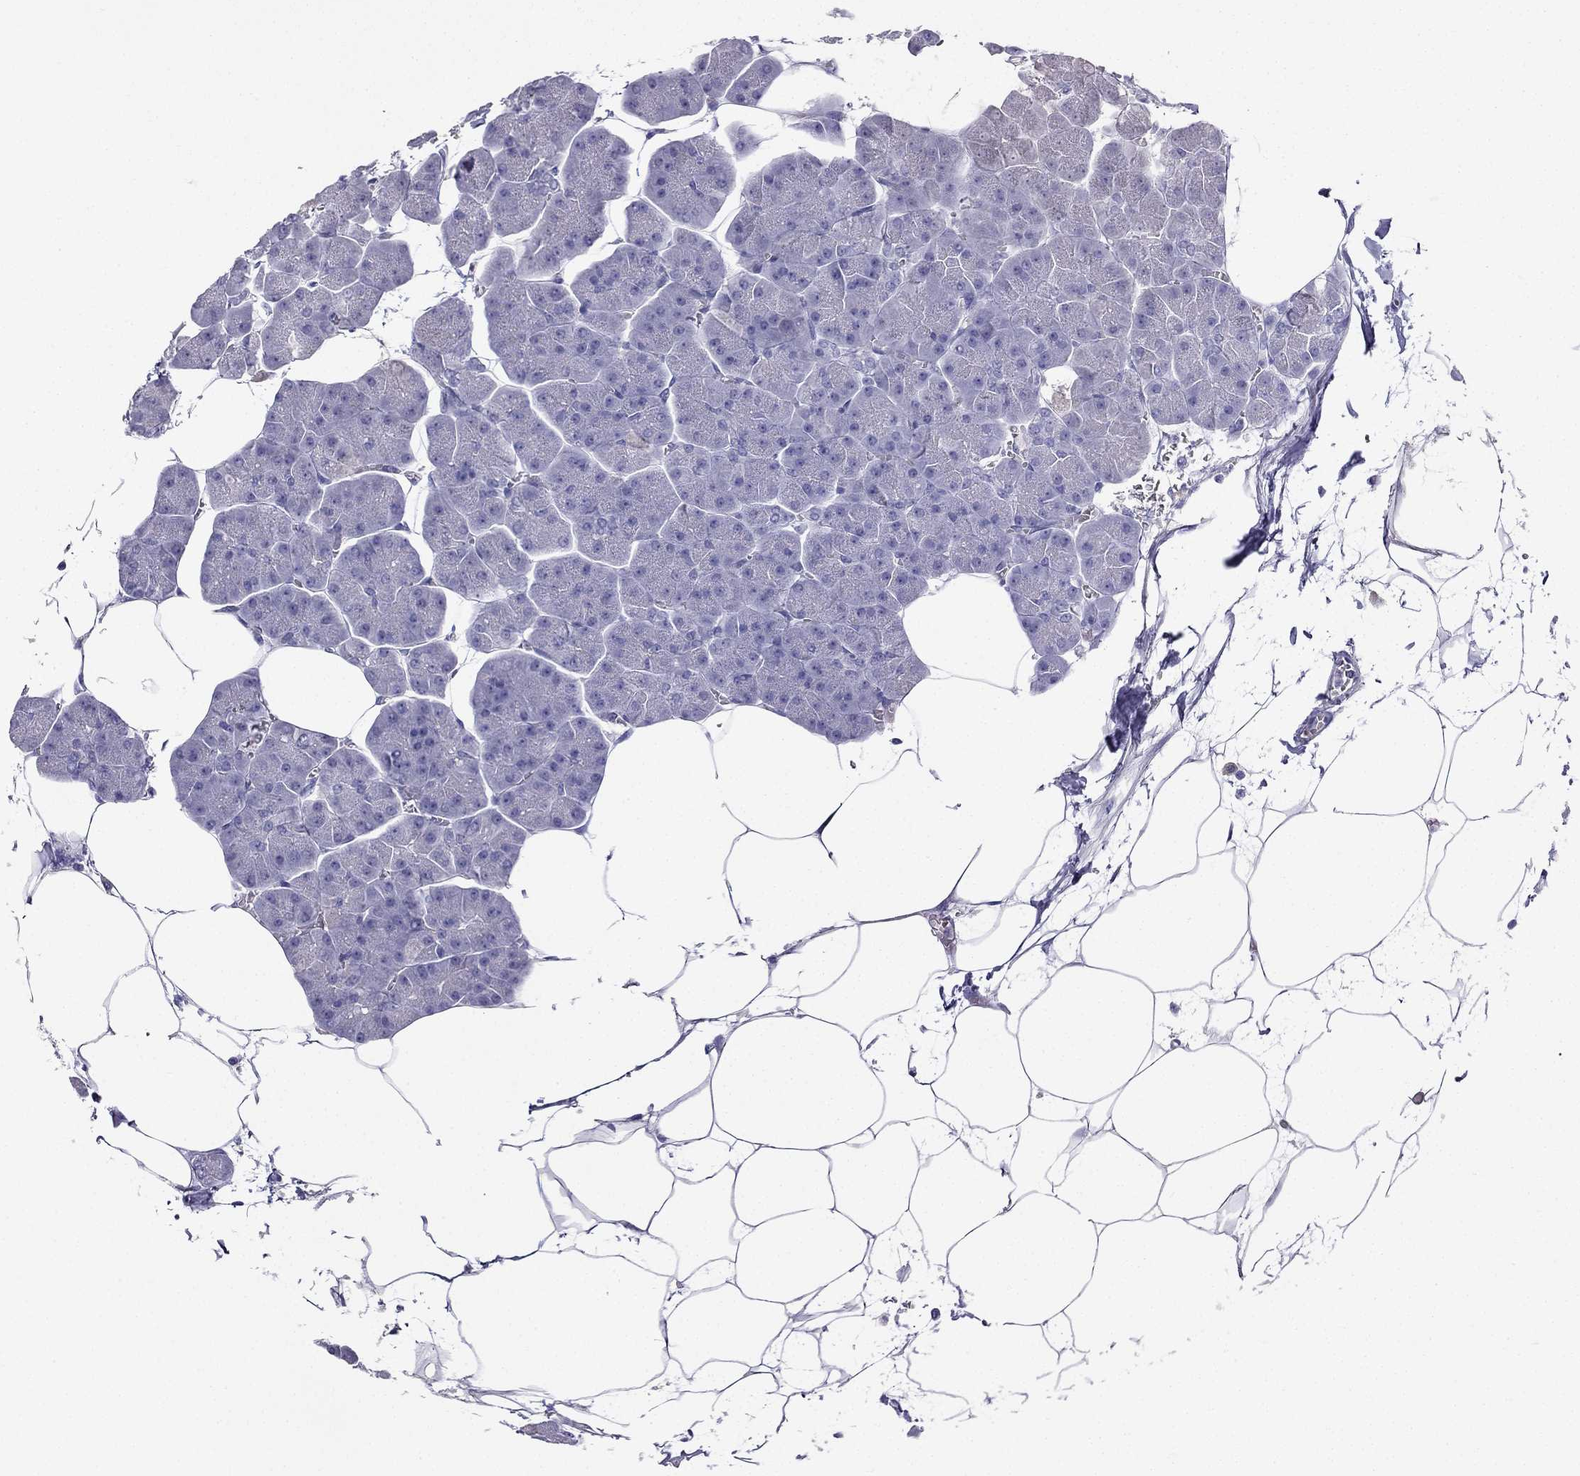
{"staining": {"intensity": "negative", "quantity": "none", "location": "none"}, "tissue": "pancreas", "cell_type": "Exocrine glandular cells", "image_type": "normal", "snomed": [{"axis": "morphology", "description": "Normal tissue, NOS"}, {"axis": "topography", "description": "Adipose tissue"}, {"axis": "topography", "description": "Pancreas"}, {"axis": "topography", "description": "Peripheral nerve tissue"}], "caption": "Human pancreas stained for a protein using immunohistochemistry reveals no positivity in exocrine glandular cells.", "gene": "NPTX1", "patient": {"sex": "female", "age": 58}}